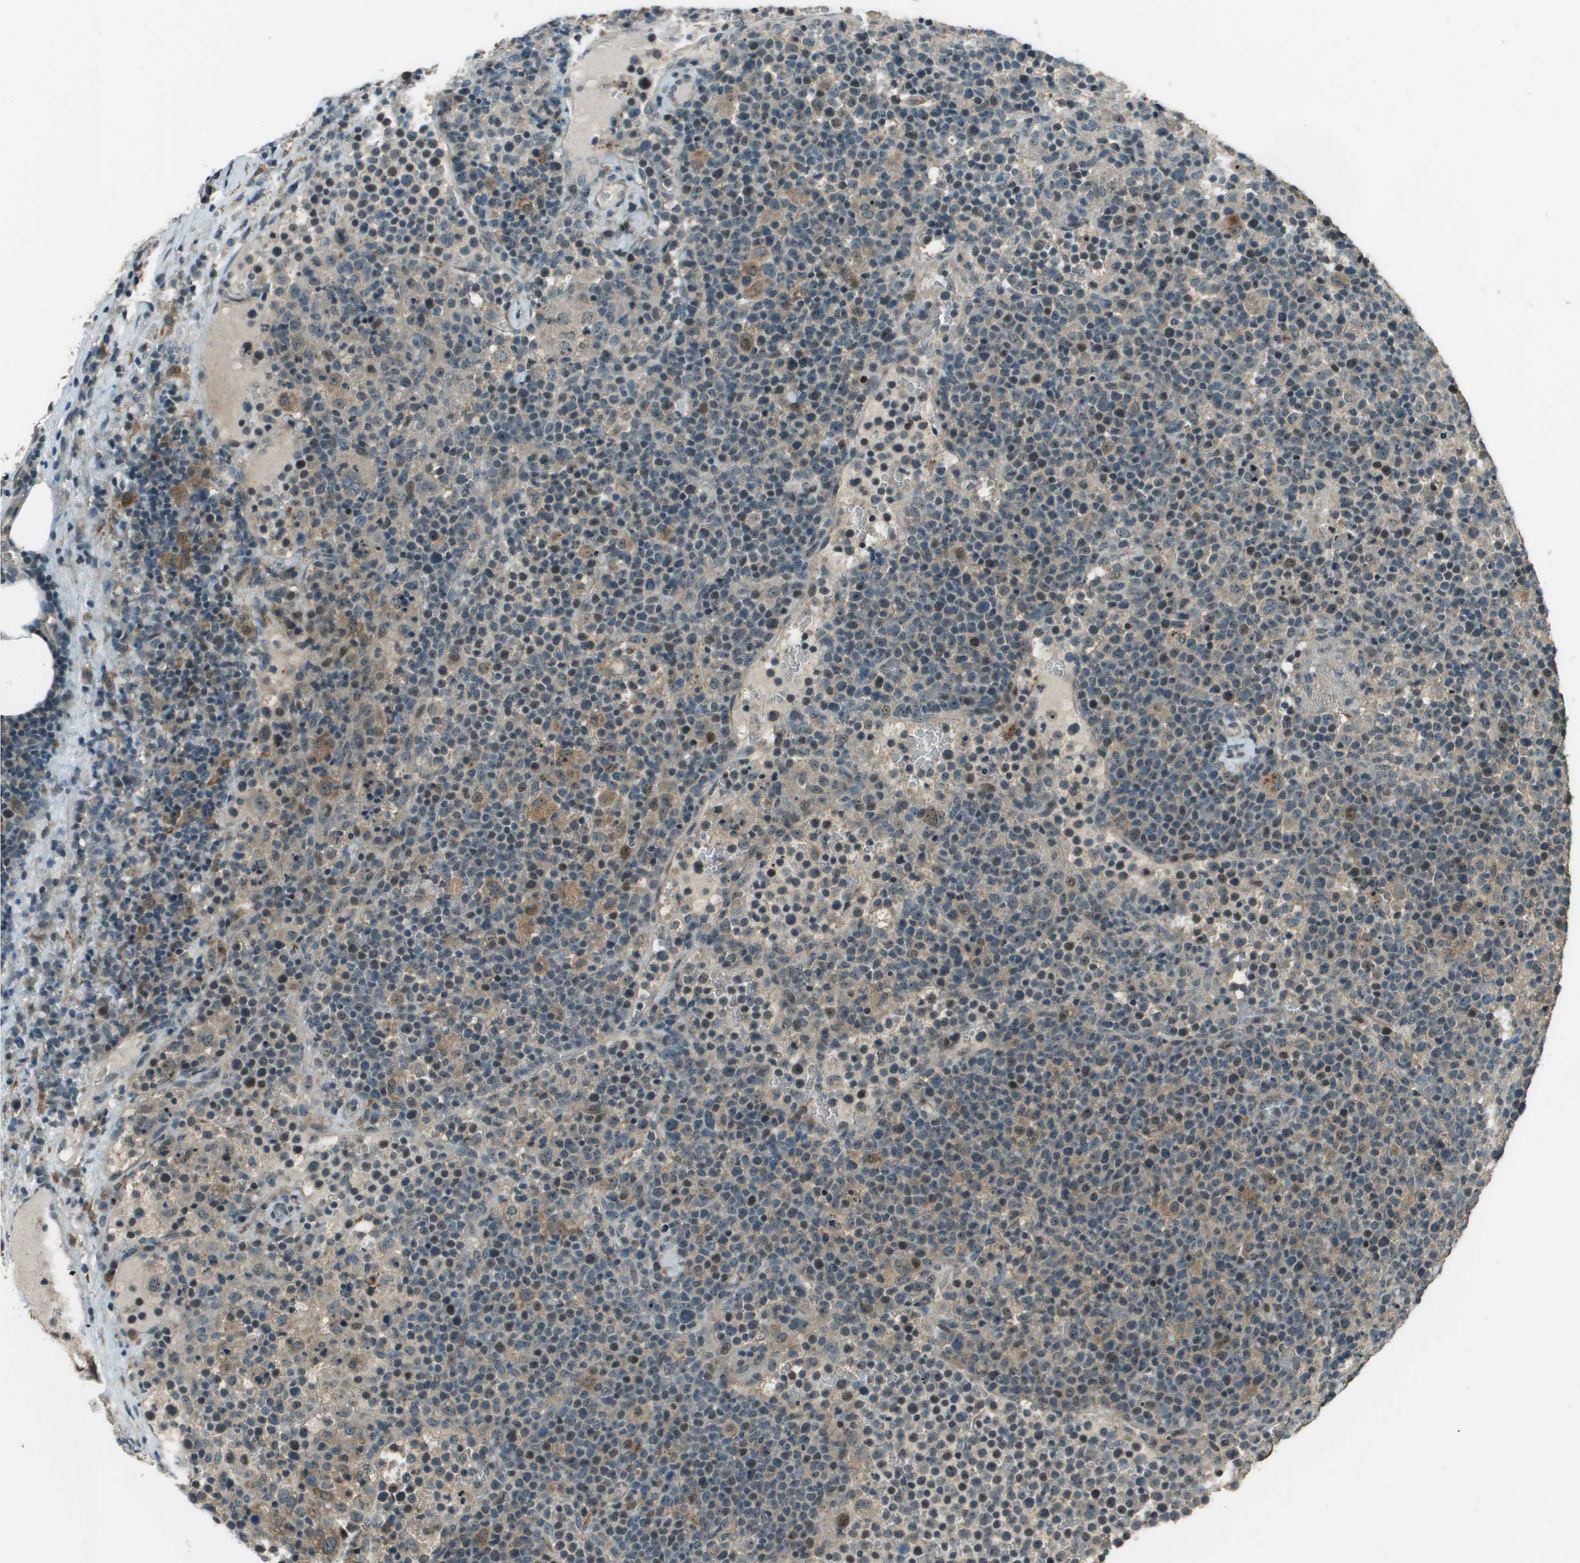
{"staining": {"intensity": "weak", "quantity": "<25%", "location": "cytoplasmic/membranous"}, "tissue": "lymphoma", "cell_type": "Tumor cells", "image_type": "cancer", "snomed": [{"axis": "morphology", "description": "Malignant lymphoma, non-Hodgkin's type, High grade"}, {"axis": "topography", "description": "Lymph node"}], "caption": "Malignant lymphoma, non-Hodgkin's type (high-grade) stained for a protein using immunohistochemistry displays no expression tumor cells.", "gene": "SDC3", "patient": {"sex": "male", "age": 61}}